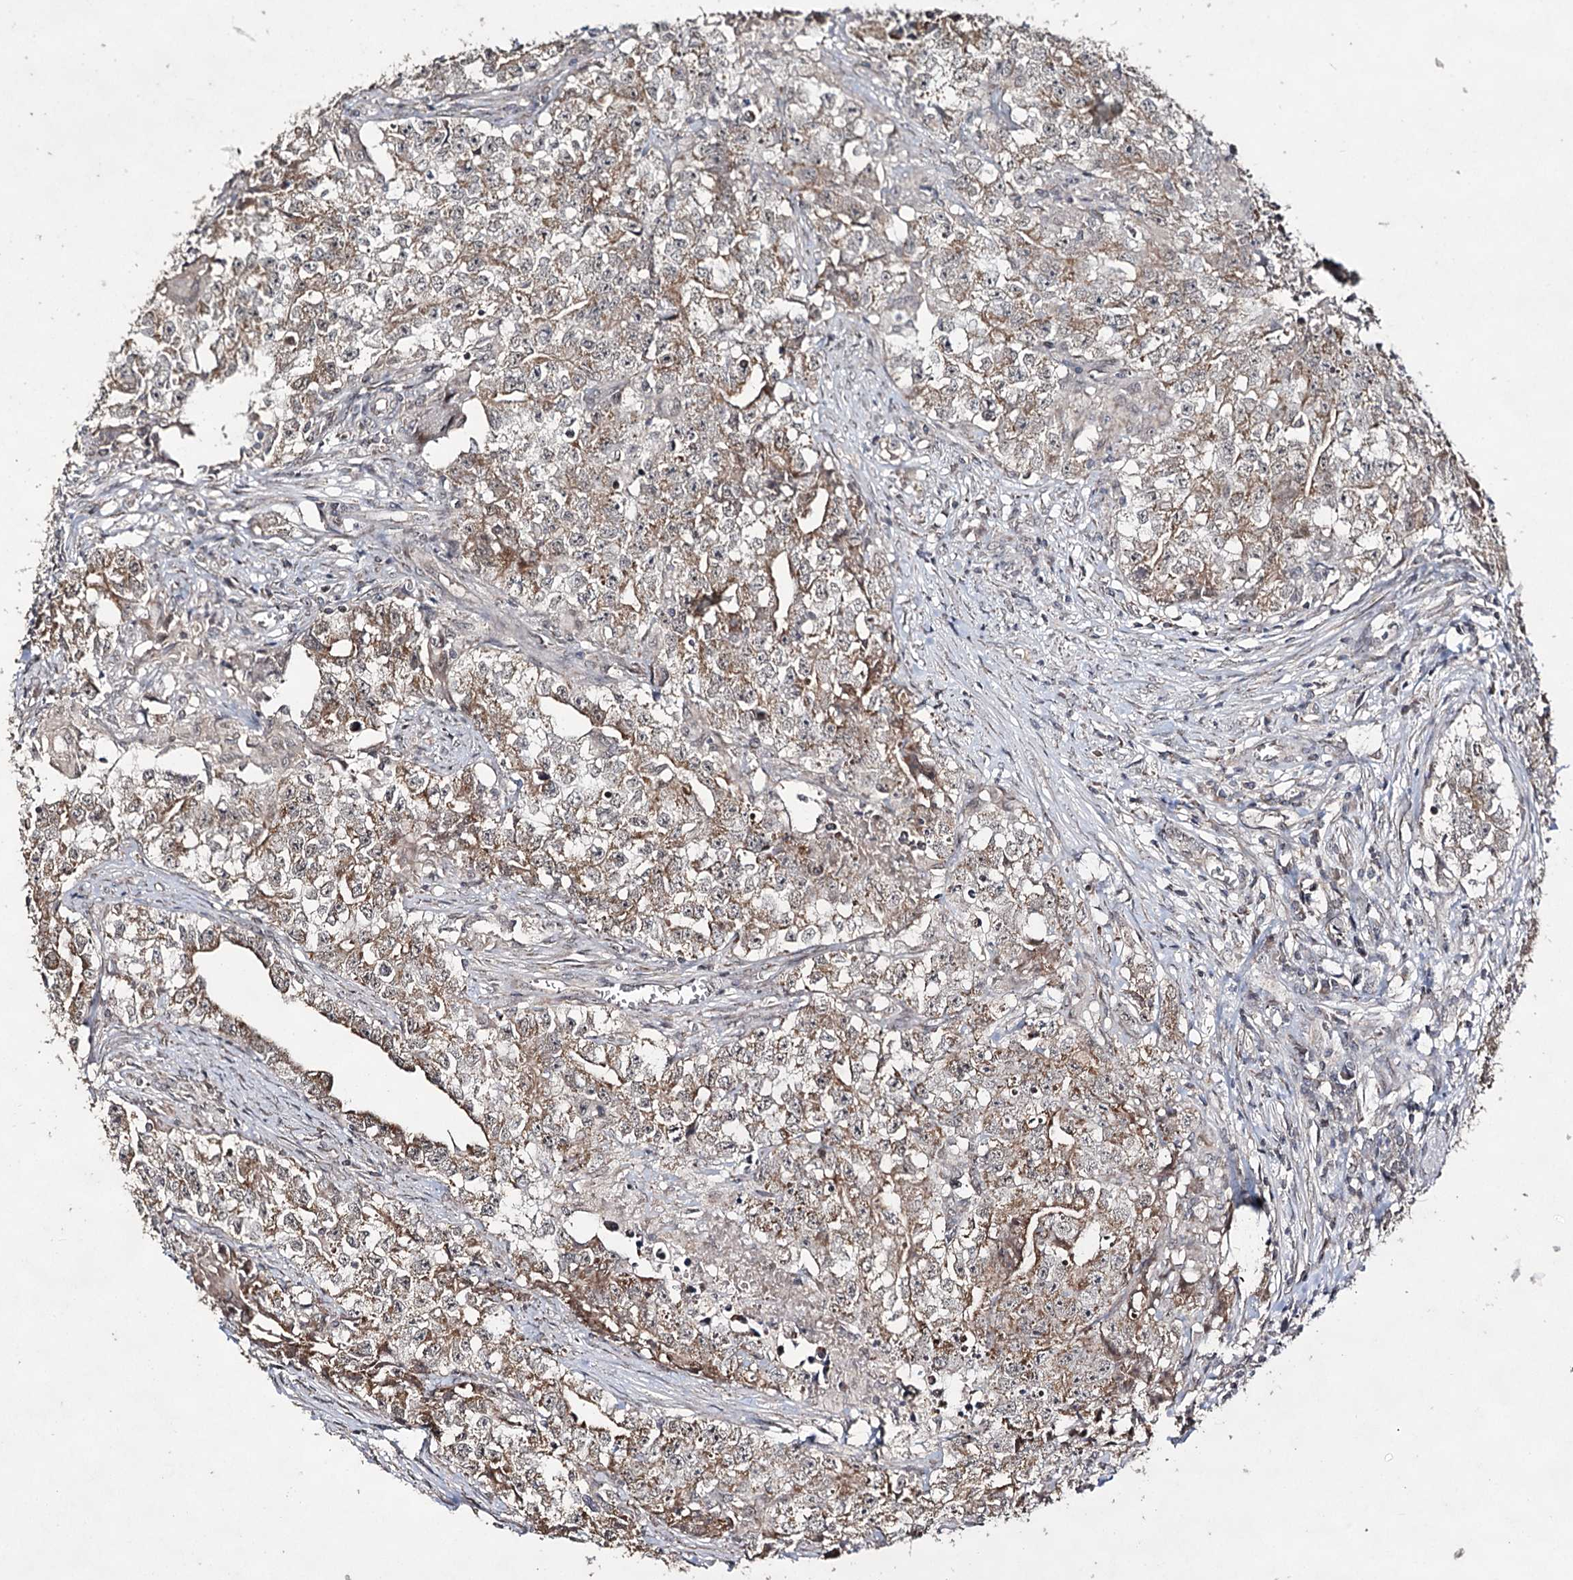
{"staining": {"intensity": "weak", "quantity": ">75%", "location": "cytoplasmic/membranous"}, "tissue": "testis cancer", "cell_type": "Tumor cells", "image_type": "cancer", "snomed": [{"axis": "morphology", "description": "Seminoma, NOS"}, {"axis": "morphology", "description": "Carcinoma, Embryonal, NOS"}, {"axis": "topography", "description": "Testis"}], "caption": "A brown stain shows weak cytoplasmic/membranous staining of a protein in seminoma (testis) tumor cells. (Stains: DAB (3,3'-diaminobenzidine) in brown, nuclei in blue, Microscopy: brightfield microscopy at high magnification).", "gene": "ACTR6", "patient": {"sex": "male", "age": 43}}